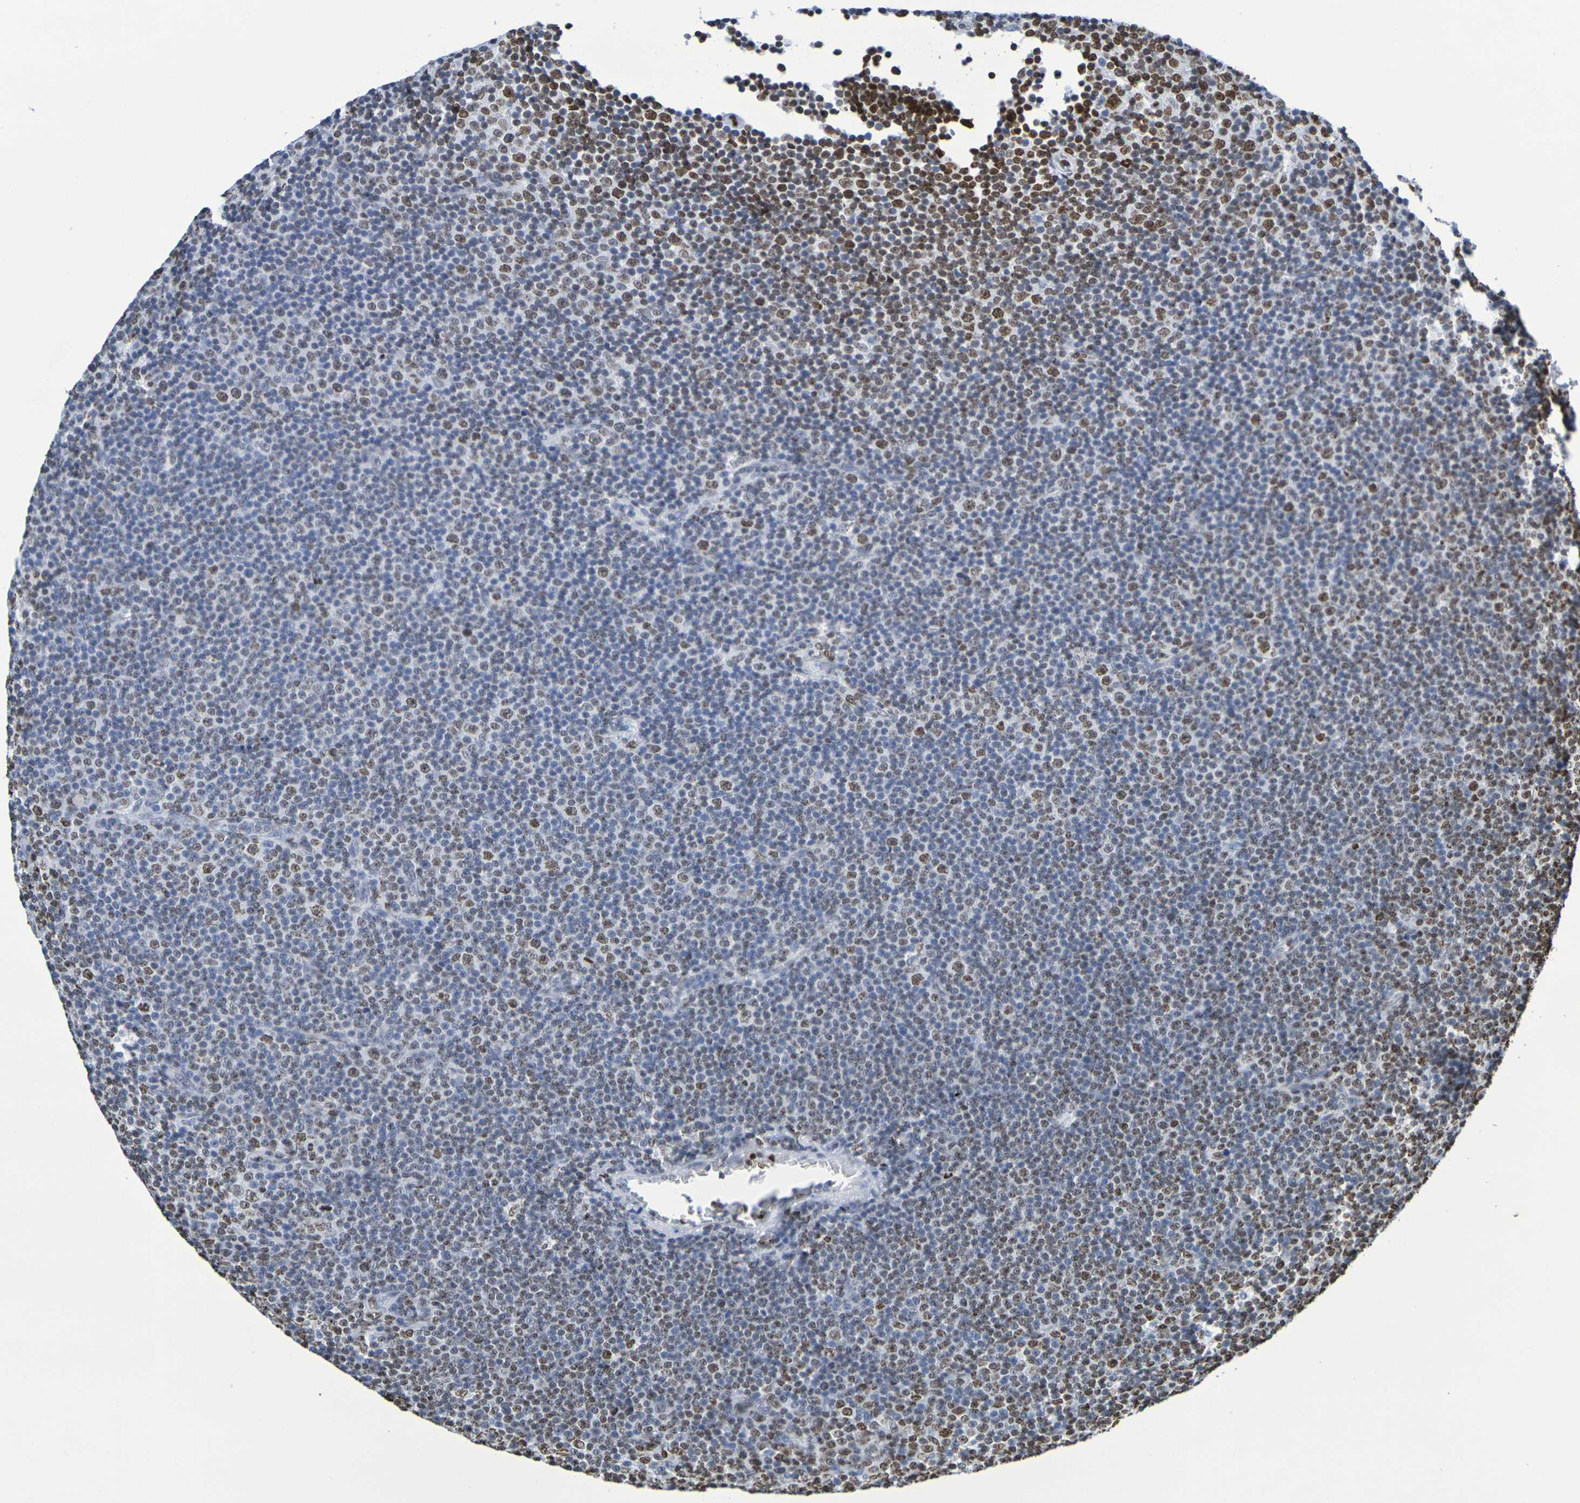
{"staining": {"intensity": "weak", "quantity": "25%-75%", "location": "nuclear"}, "tissue": "lymphoma", "cell_type": "Tumor cells", "image_type": "cancer", "snomed": [{"axis": "morphology", "description": "Malignant lymphoma, non-Hodgkin's type, Low grade"}, {"axis": "topography", "description": "Lymph node"}], "caption": "Human malignant lymphoma, non-Hodgkin's type (low-grade) stained with a brown dye shows weak nuclear positive staining in about 25%-75% of tumor cells.", "gene": "H1-5", "patient": {"sex": "female", "age": 67}}